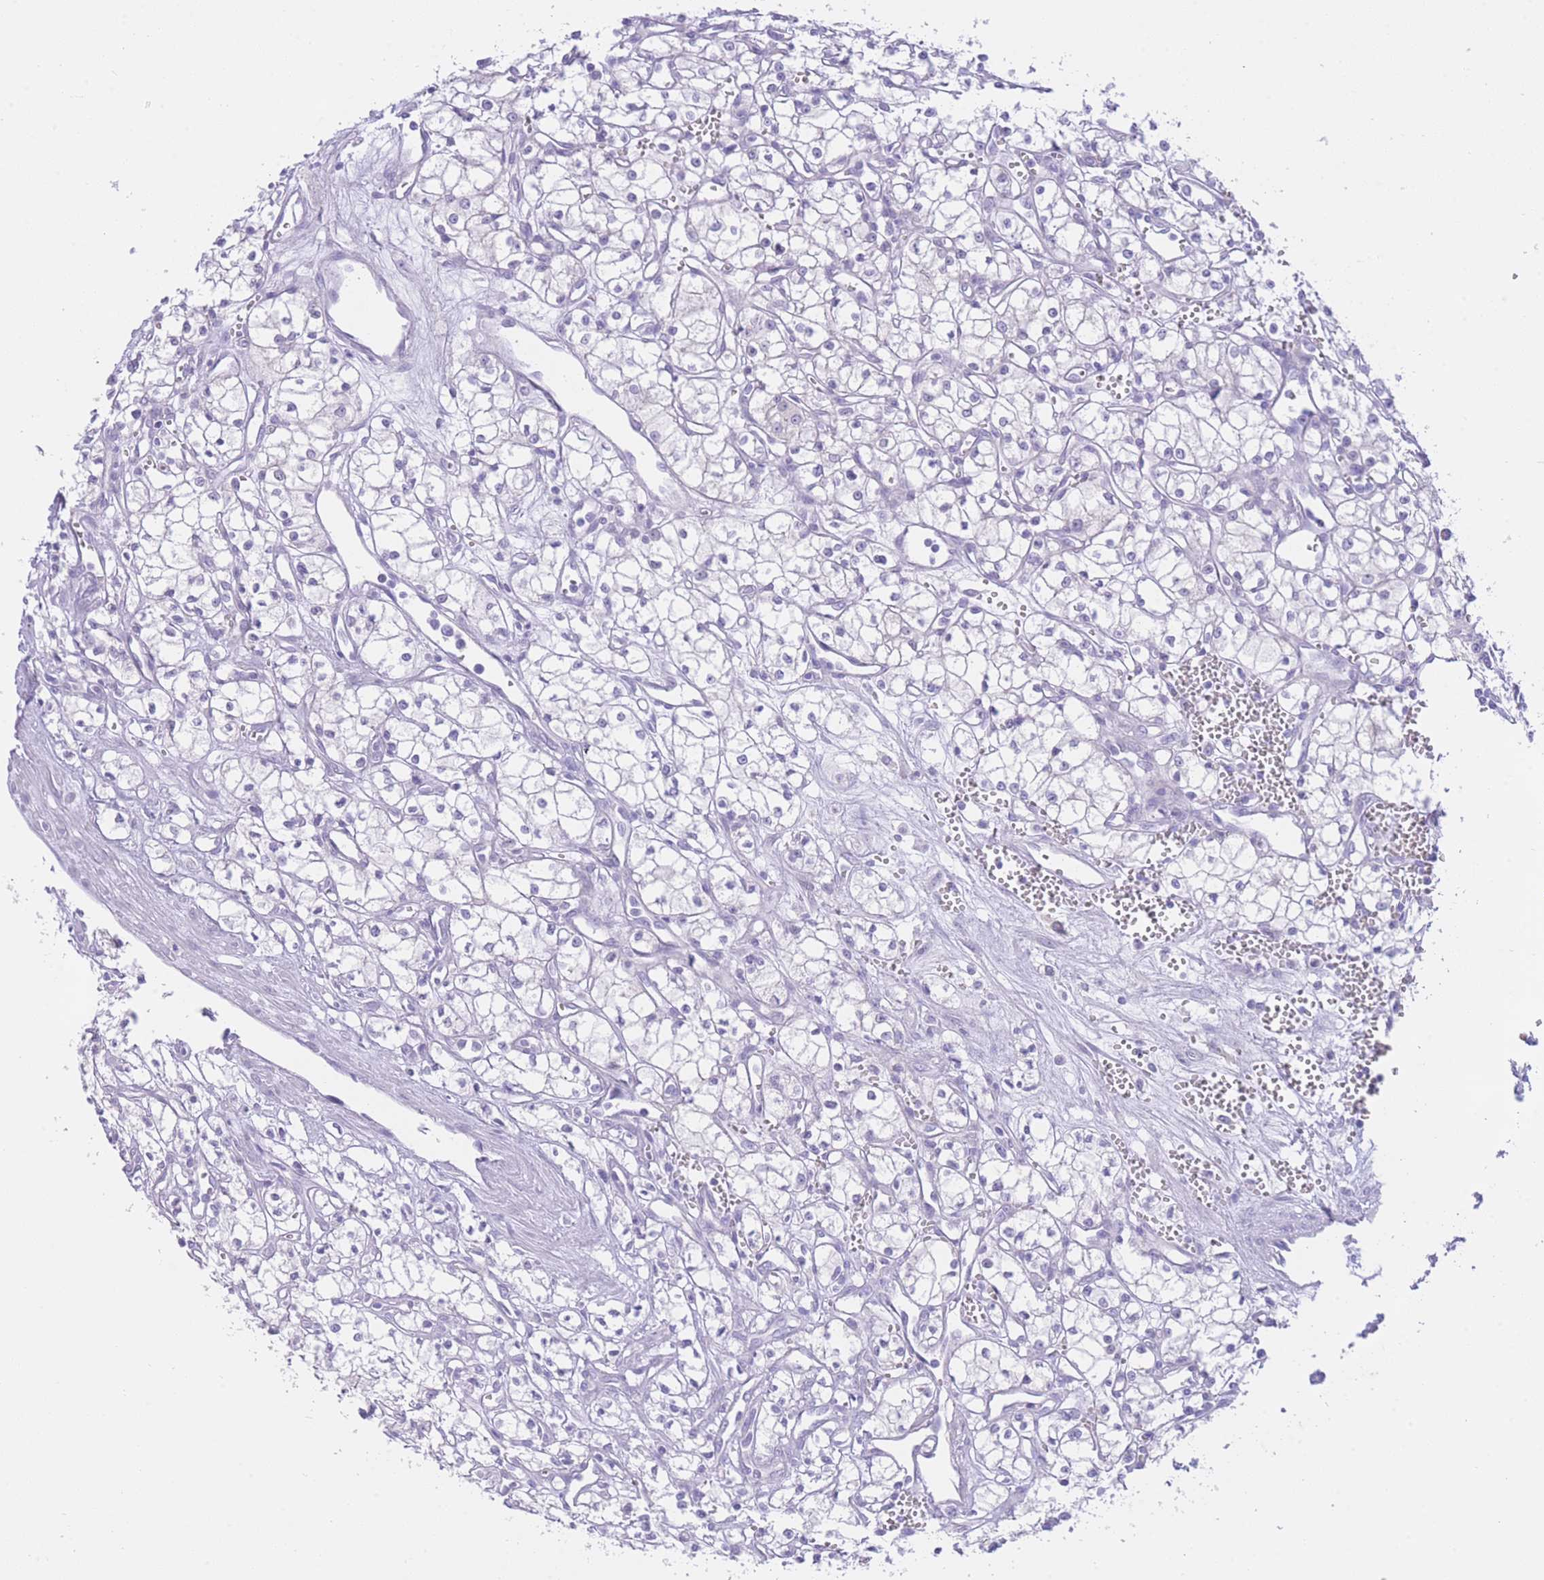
{"staining": {"intensity": "negative", "quantity": "none", "location": "none"}, "tissue": "renal cancer", "cell_type": "Tumor cells", "image_type": "cancer", "snomed": [{"axis": "morphology", "description": "Adenocarcinoma, NOS"}, {"axis": "topography", "description": "Kidney"}], "caption": "This is an immunohistochemistry (IHC) micrograph of human renal cancer (adenocarcinoma). There is no positivity in tumor cells.", "gene": "ZNF212", "patient": {"sex": "male", "age": 59}}